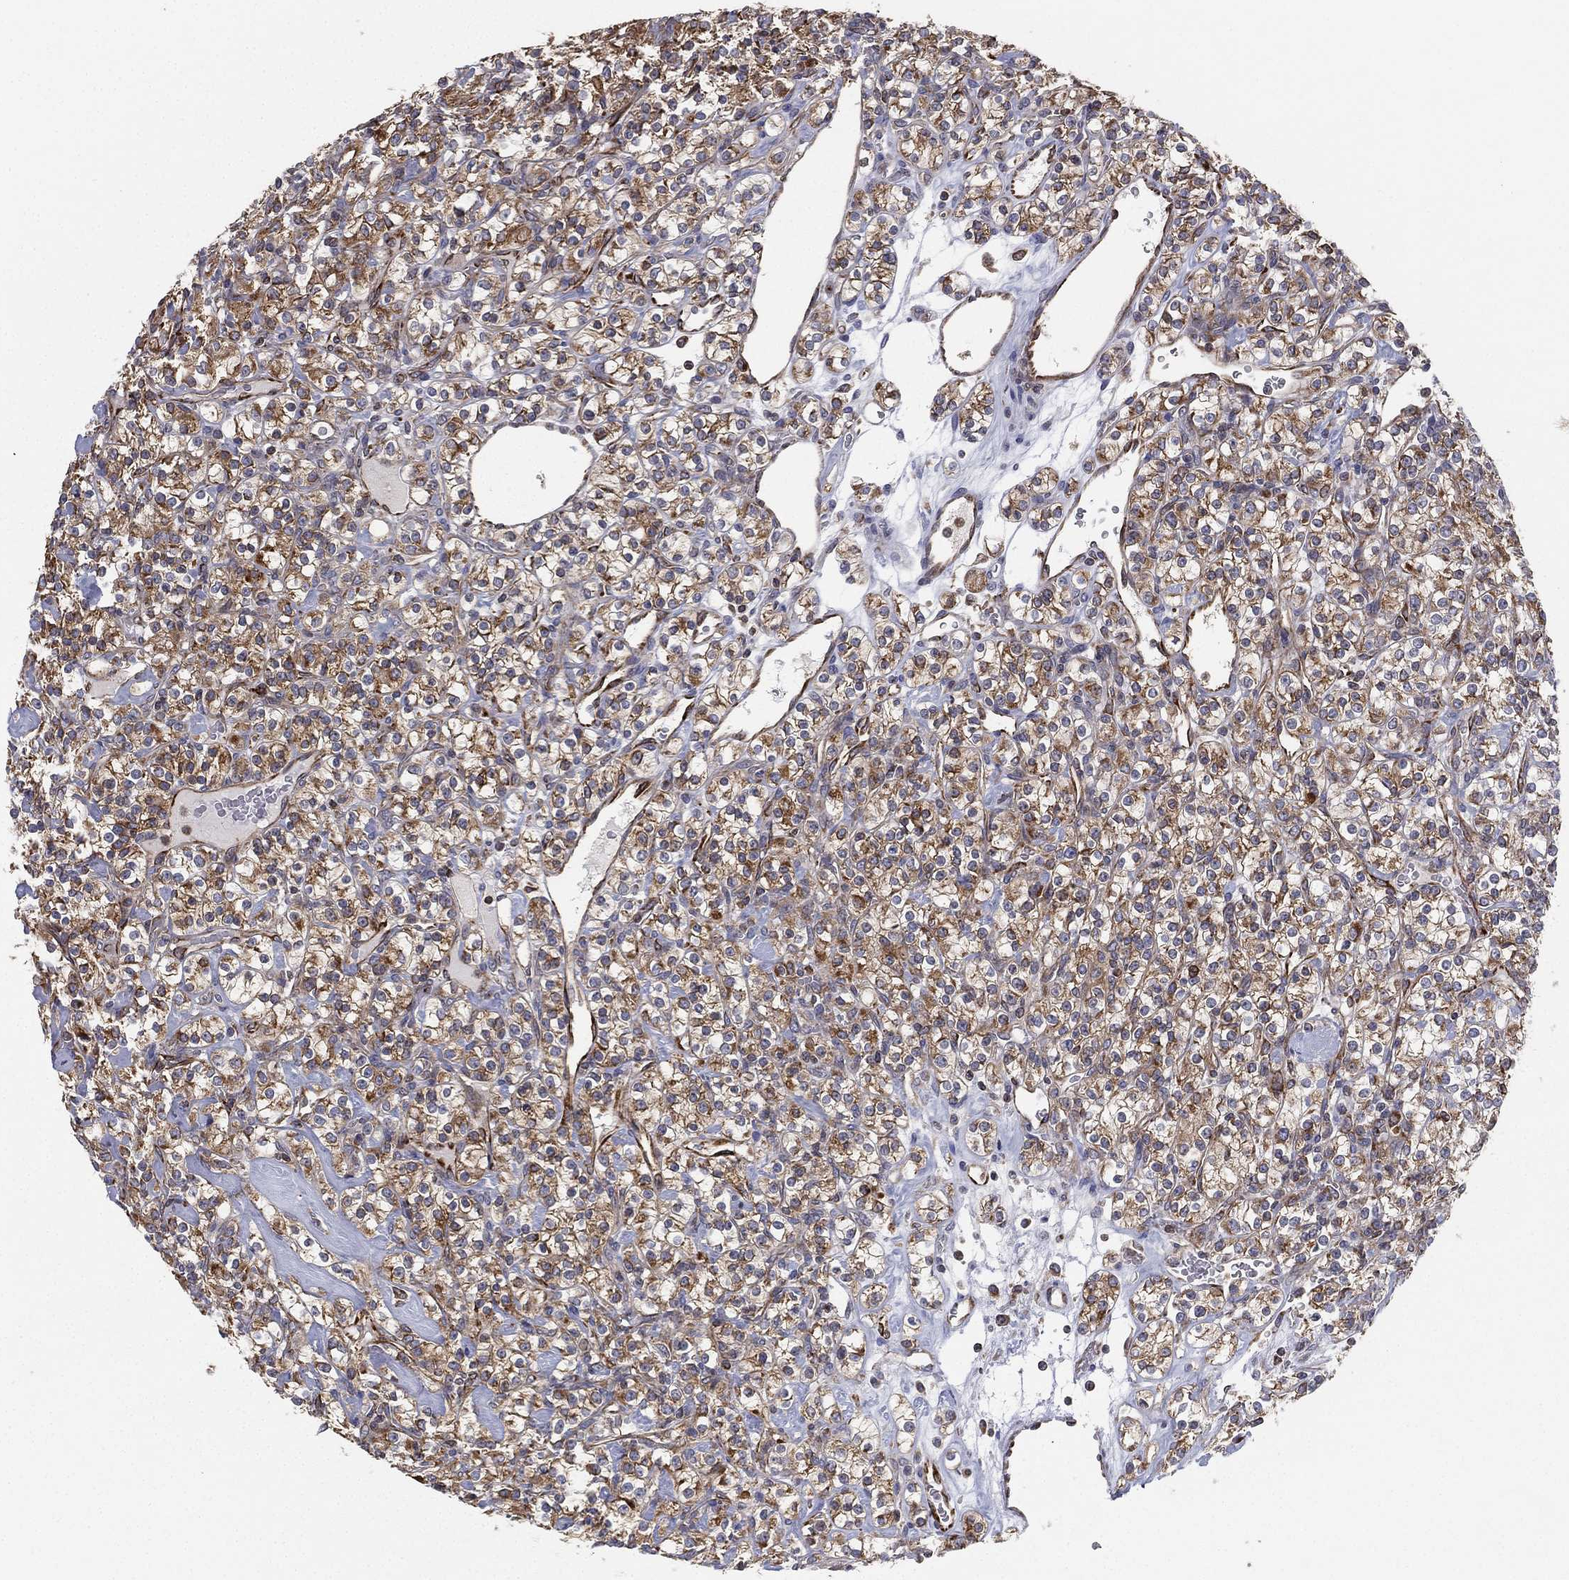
{"staining": {"intensity": "moderate", "quantity": "25%-75%", "location": "cytoplasmic/membranous"}, "tissue": "renal cancer", "cell_type": "Tumor cells", "image_type": "cancer", "snomed": [{"axis": "morphology", "description": "Adenocarcinoma, NOS"}, {"axis": "topography", "description": "Kidney"}], "caption": "Renal cancer (adenocarcinoma) was stained to show a protein in brown. There is medium levels of moderate cytoplasmic/membranous positivity in about 25%-75% of tumor cells. Ihc stains the protein of interest in brown and the nuclei are stained blue.", "gene": "CYB5B", "patient": {"sex": "male", "age": 77}}